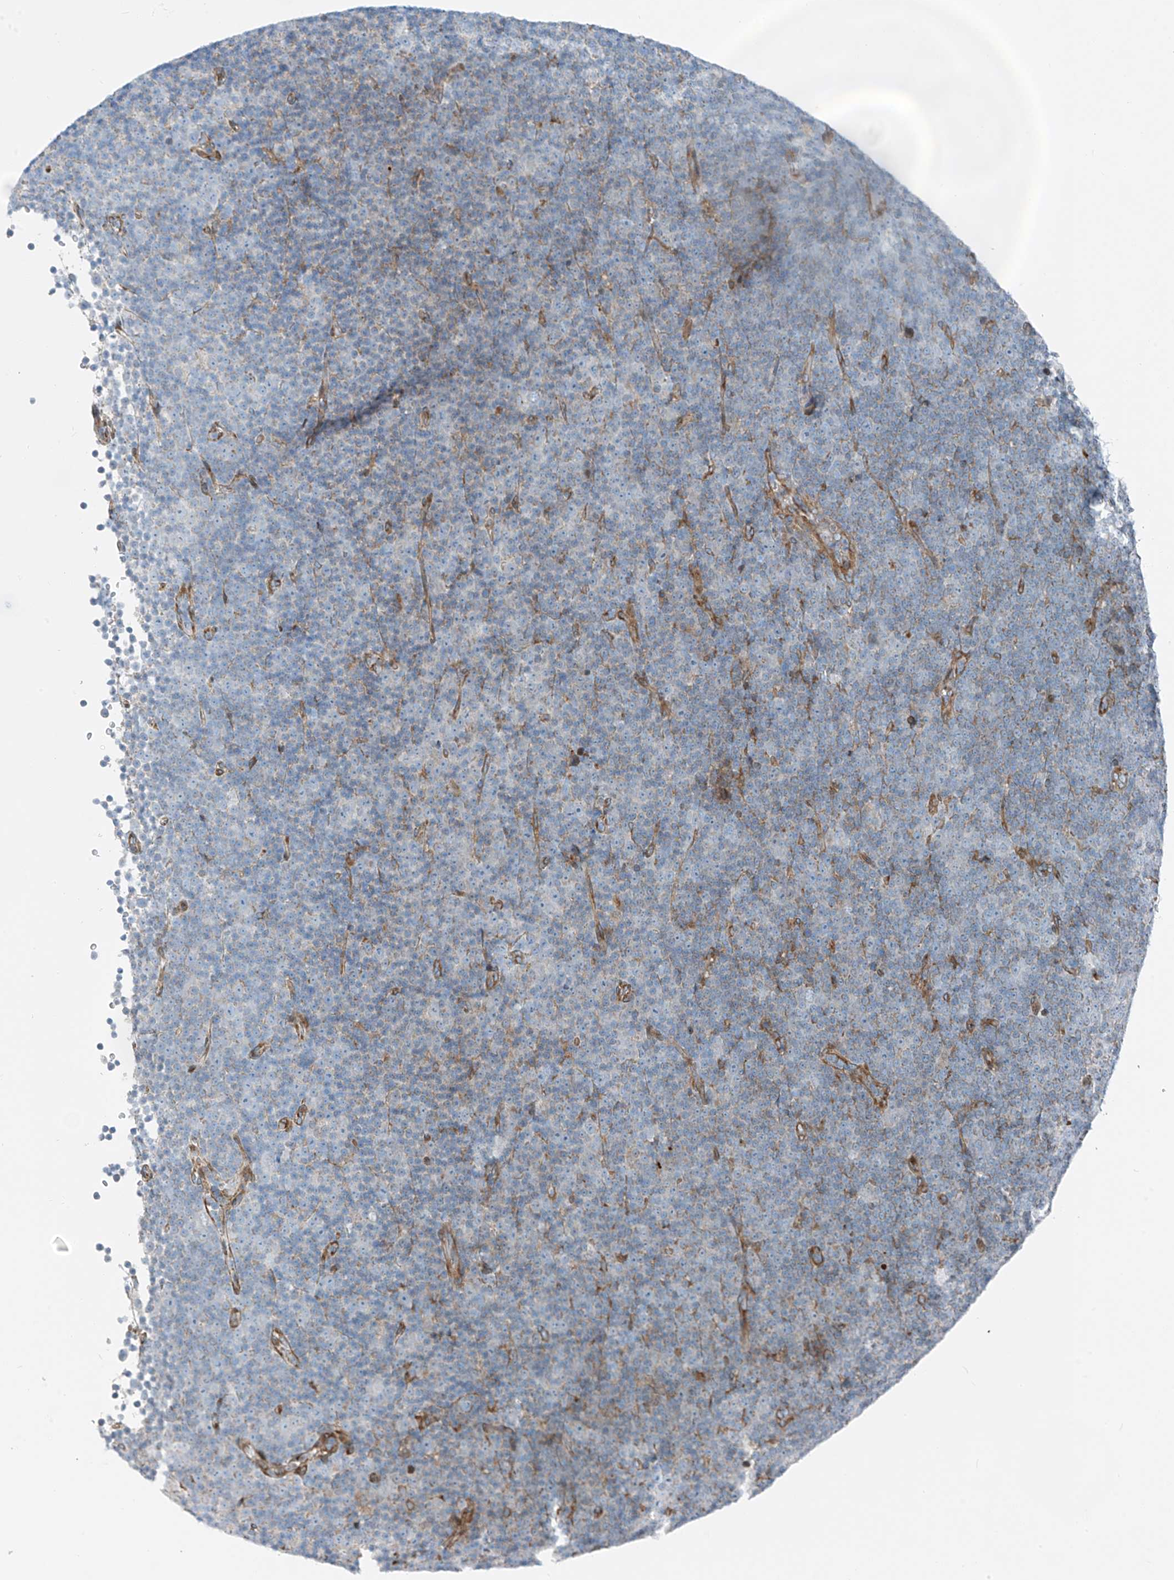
{"staining": {"intensity": "negative", "quantity": "none", "location": "none"}, "tissue": "lymphoma", "cell_type": "Tumor cells", "image_type": "cancer", "snomed": [{"axis": "morphology", "description": "Malignant lymphoma, non-Hodgkin's type, Low grade"}, {"axis": "topography", "description": "Lymph node"}], "caption": "Lymphoma was stained to show a protein in brown. There is no significant positivity in tumor cells. (DAB immunohistochemistry (IHC) with hematoxylin counter stain).", "gene": "HIC2", "patient": {"sex": "female", "age": 67}}